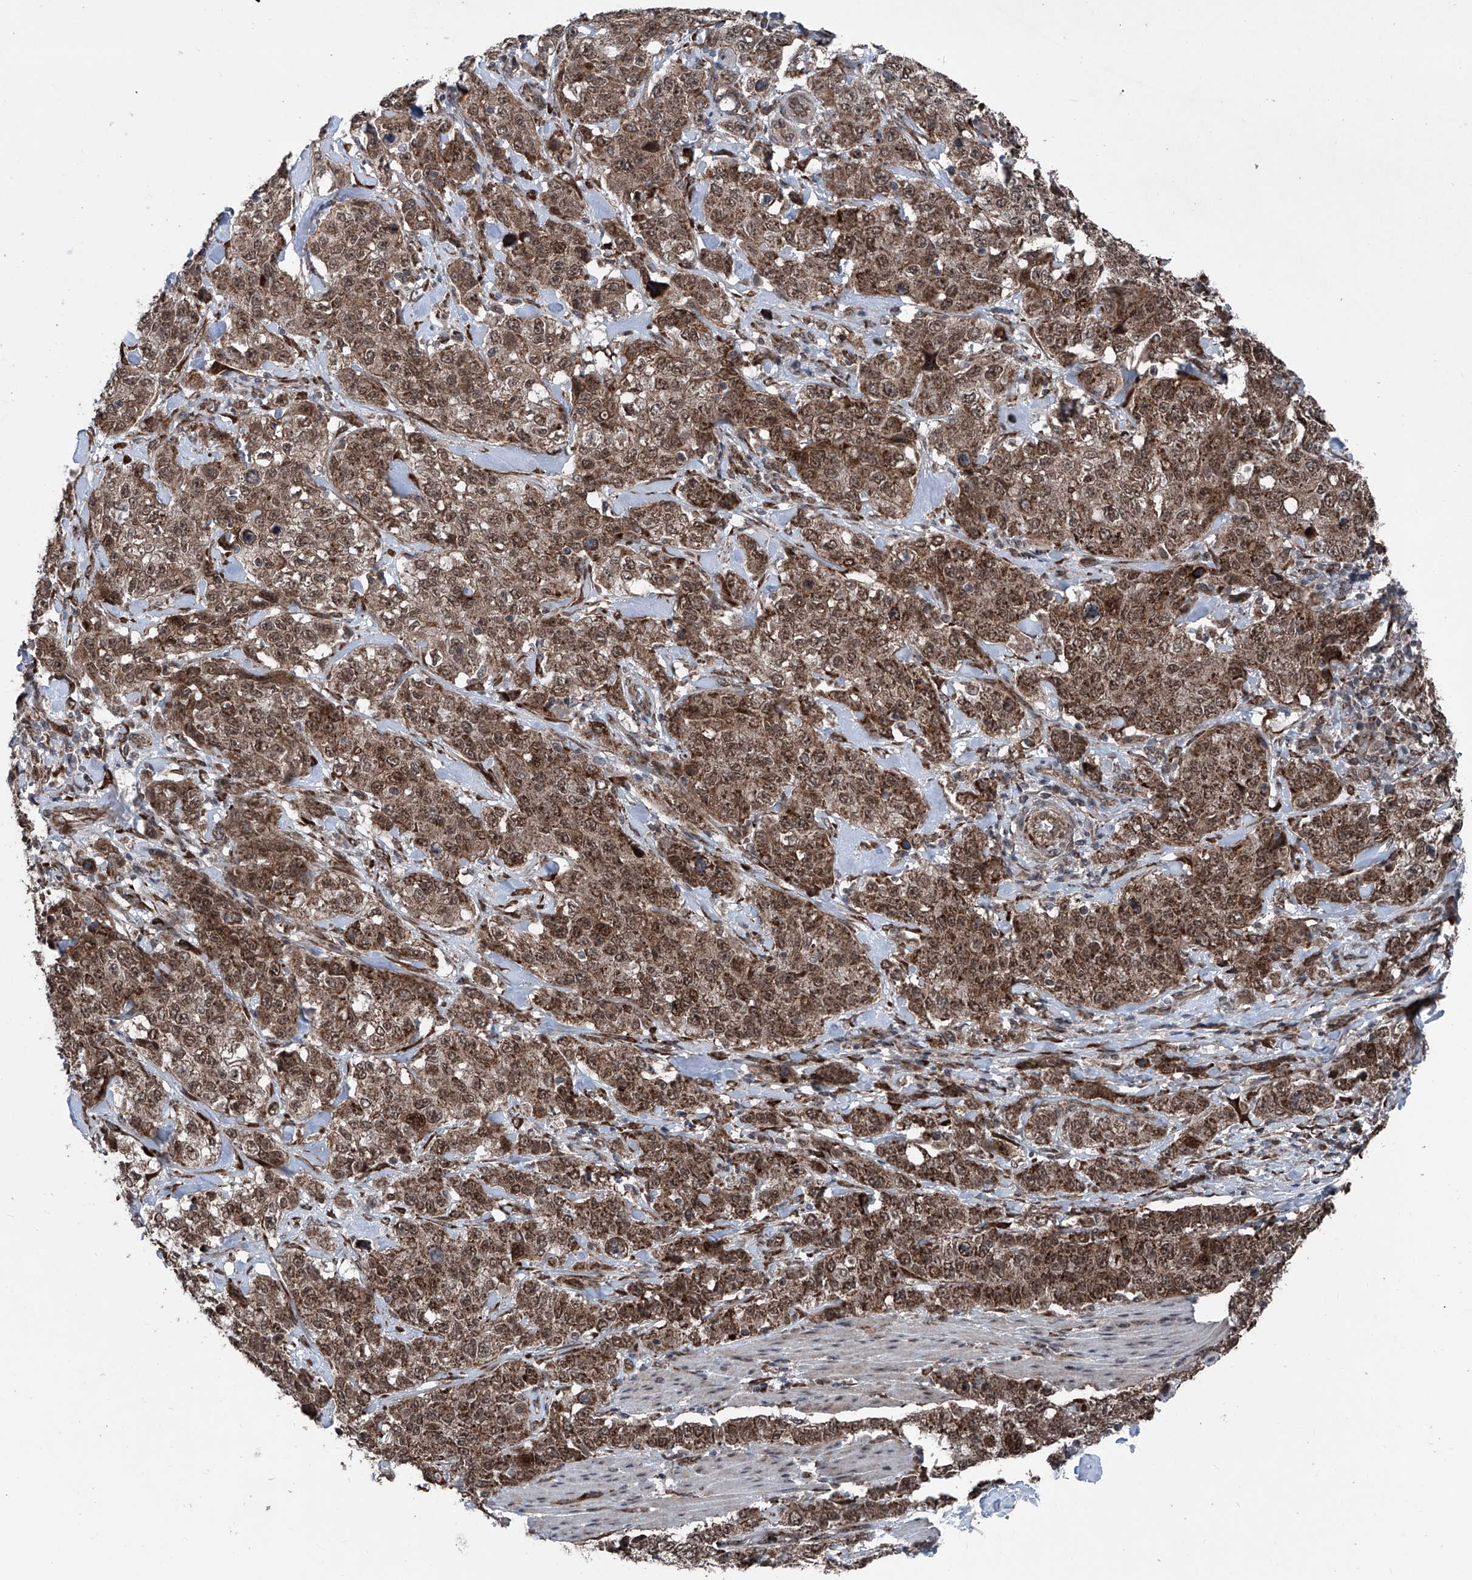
{"staining": {"intensity": "strong", "quantity": ">75%", "location": "cytoplasmic/membranous,nuclear"}, "tissue": "stomach cancer", "cell_type": "Tumor cells", "image_type": "cancer", "snomed": [{"axis": "morphology", "description": "Adenocarcinoma, NOS"}, {"axis": "topography", "description": "Stomach"}], "caption": "Stomach cancer (adenocarcinoma) tissue demonstrates strong cytoplasmic/membranous and nuclear expression in about >75% of tumor cells The protein is shown in brown color, while the nuclei are stained blue.", "gene": "COA7", "patient": {"sex": "male", "age": 48}}